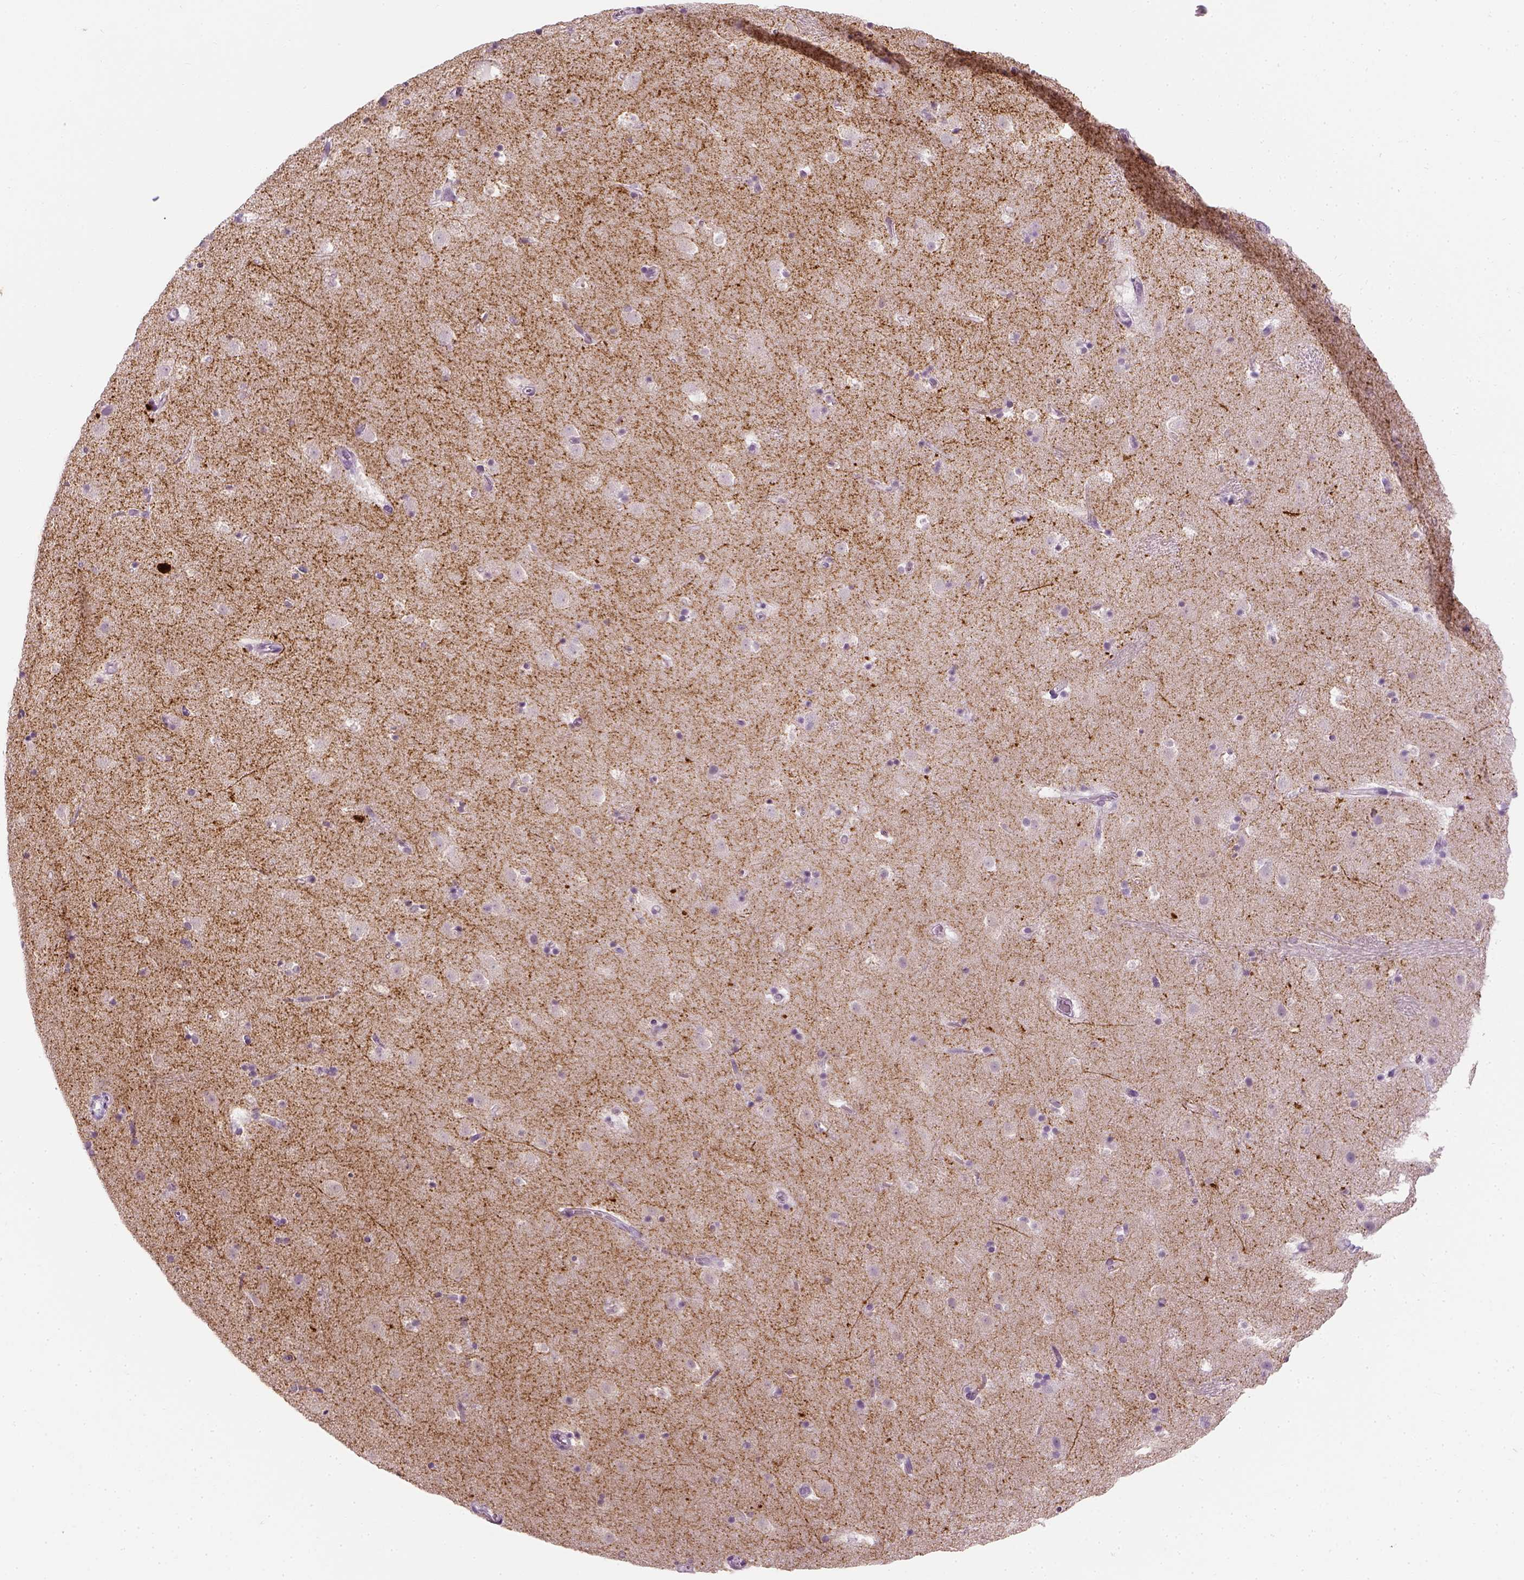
{"staining": {"intensity": "negative", "quantity": "none", "location": "none"}, "tissue": "caudate", "cell_type": "Glial cells", "image_type": "normal", "snomed": [{"axis": "morphology", "description": "Normal tissue, NOS"}, {"axis": "topography", "description": "Lateral ventricle wall"}], "caption": "A high-resolution micrograph shows immunohistochemistry staining of normal caudate, which displays no significant expression in glial cells.", "gene": "TH", "patient": {"sex": "male", "age": 37}}